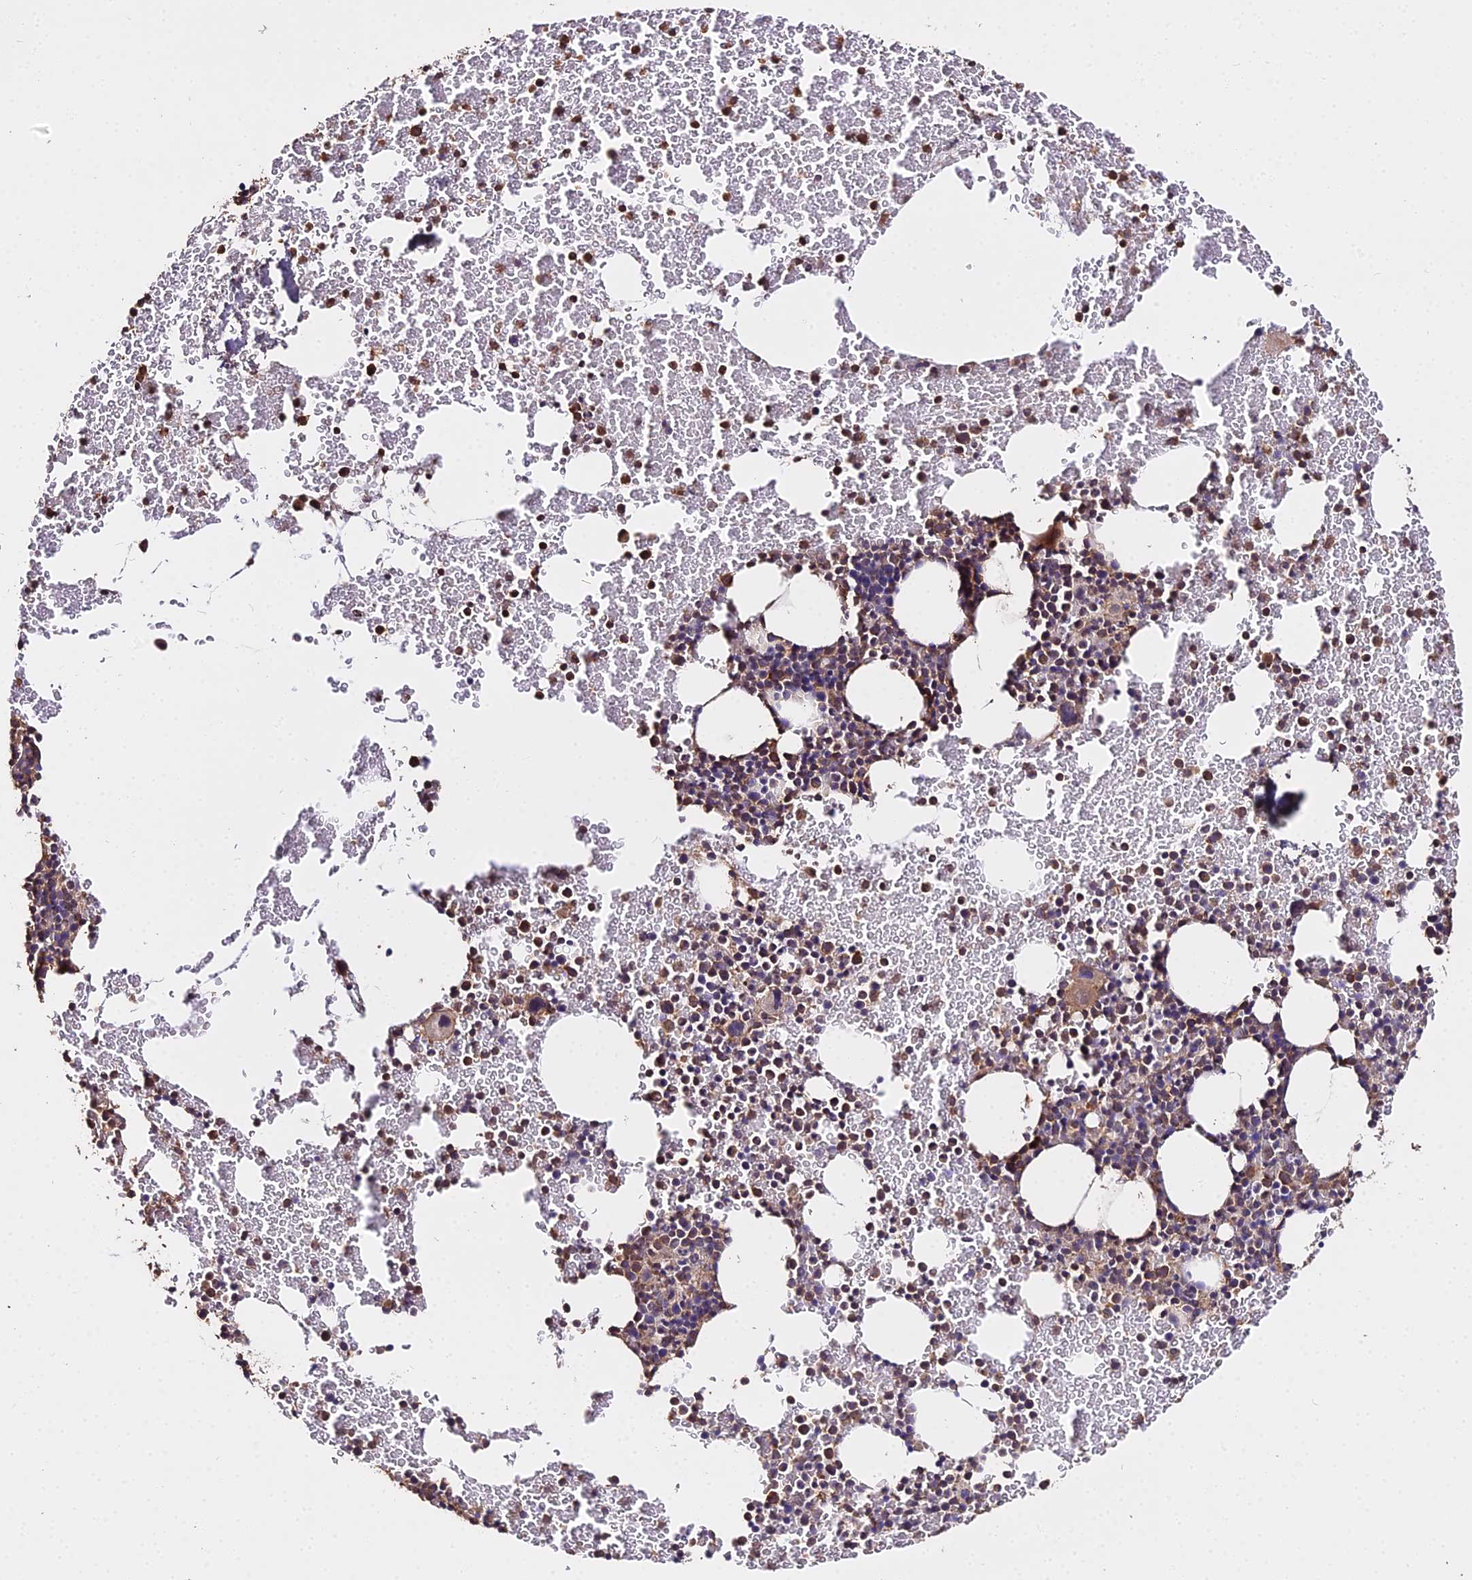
{"staining": {"intensity": "moderate", "quantity": "25%-75%", "location": "cytoplasmic/membranous"}, "tissue": "bone marrow", "cell_type": "Hematopoietic cells", "image_type": "normal", "snomed": [{"axis": "morphology", "description": "Normal tissue, NOS"}, {"axis": "topography", "description": "Bone marrow"}], "caption": "IHC micrograph of benign bone marrow: human bone marrow stained using IHC reveals medium levels of moderate protein expression localized specifically in the cytoplasmic/membranous of hematopoietic cells, appearing as a cytoplasmic/membranous brown color.", "gene": "METTL13", "patient": {"sex": "male", "age": 57}}